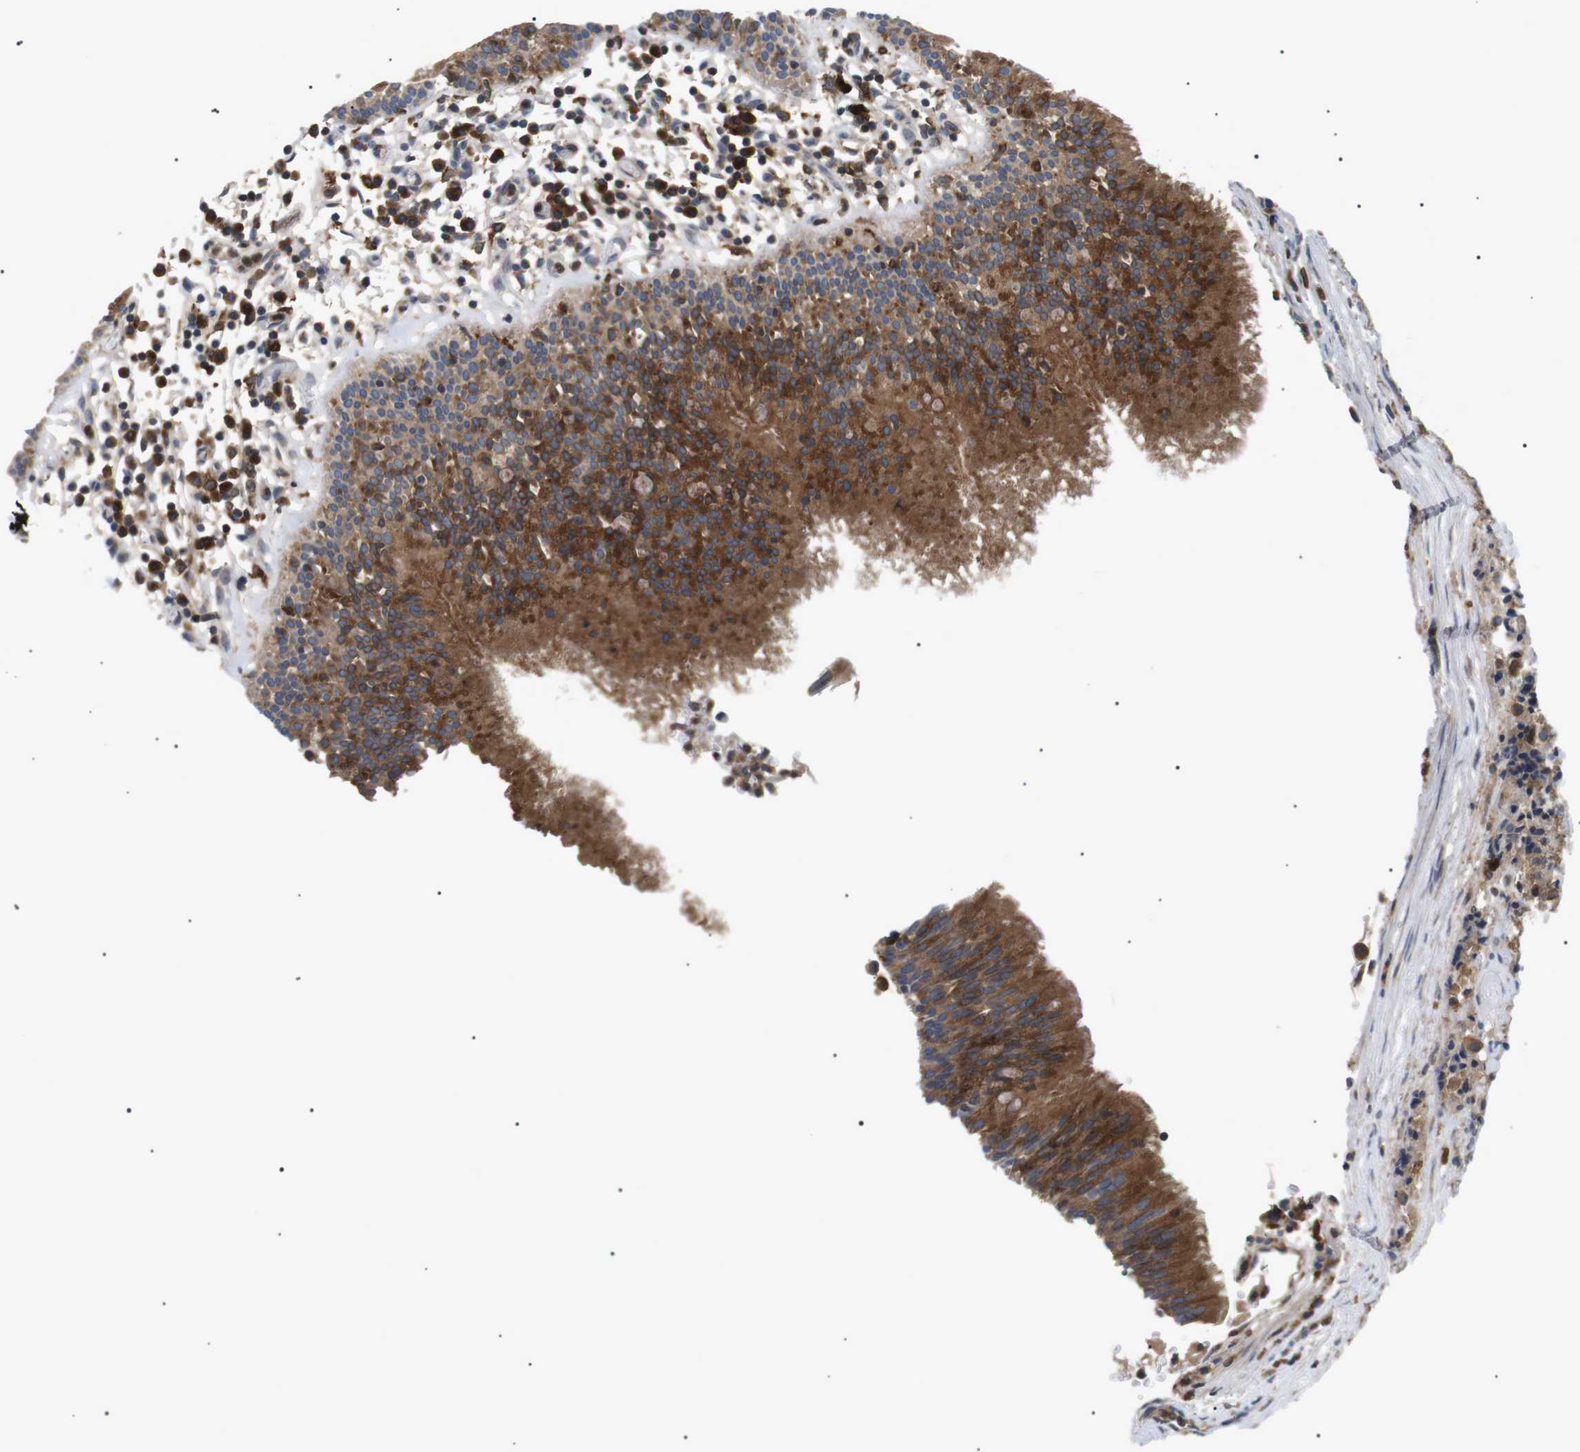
{"staining": {"intensity": "moderate", "quantity": ">75%", "location": "cytoplasmic/membranous"}, "tissue": "carcinoid", "cell_type": "Tumor cells", "image_type": "cancer", "snomed": [{"axis": "morphology", "description": "Carcinoid, malignant, NOS"}, {"axis": "topography", "description": "Lung"}], "caption": "Carcinoid stained with DAB (3,3'-diaminobenzidine) immunohistochemistry exhibits medium levels of moderate cytoplasmic/membranous positivity in about >75% of tumor cells. (DAB (3,3'-diaminobenzidine) = brown stain, brightfield microscopy at high magnification).", "gene": "RAB9A", "patient": {"sex": "male", "age": 30}}